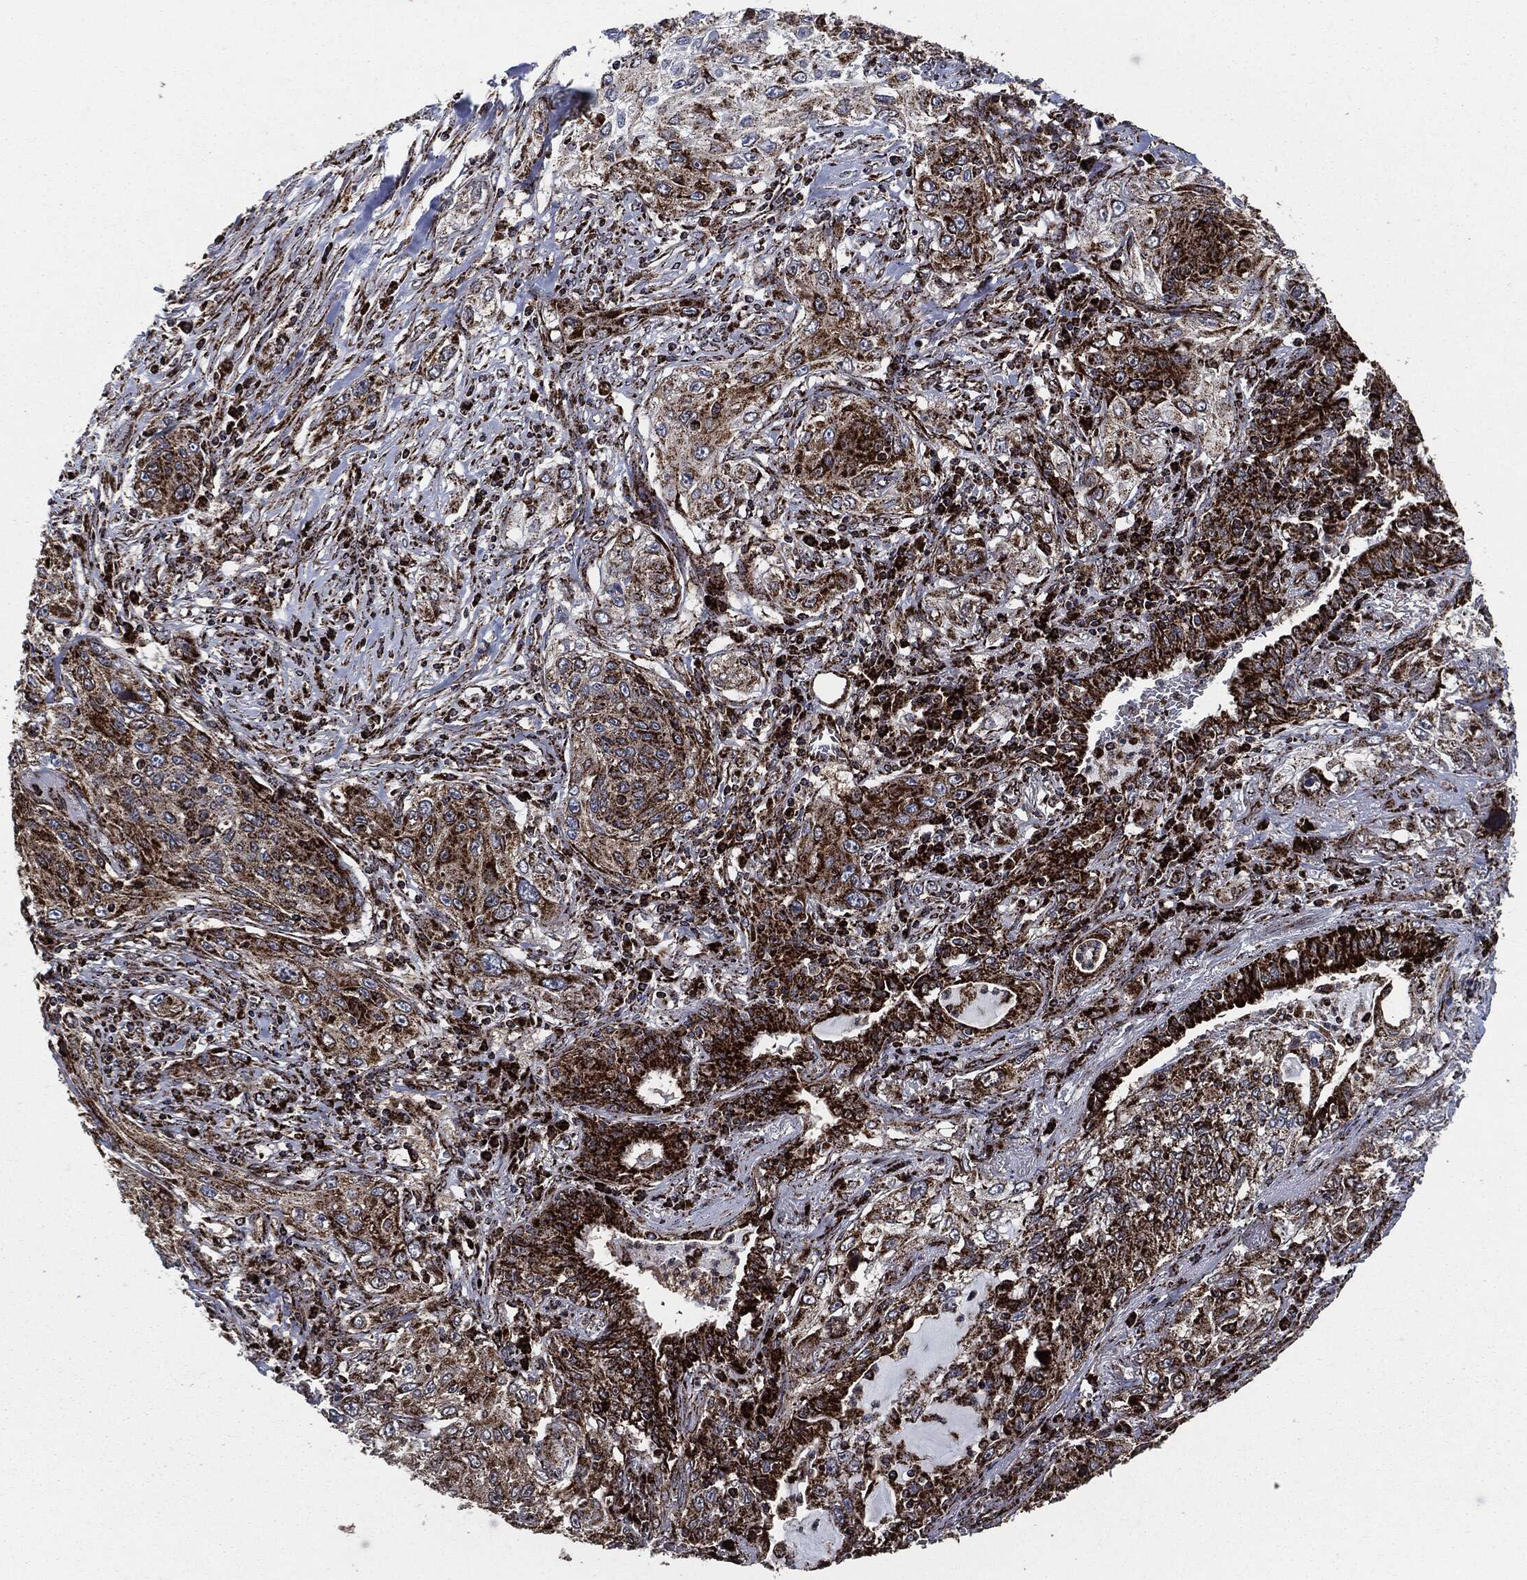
{"staining": {"intensity": "strong", "quantity": "25%-75%", "location": "cytoplasmic/membranous"}, "tissue": "lung cancer", "cell_type": "Tumor cells", "image_type": "cancer", "snomed": [{"axis": "morphology", "description": "Squamous cell carcinoma, NOS"}, {"axis": "topography", "description": "Lung"}], "caption": "Human squamous cell carcinoma (lung) stained with a brown dye demonstrates strong cytoplasmic/membranous positive positivity in about 25%-75% of tumor cells.", "gene": "FH", "patient": {"sex": "female", "age": 69}}